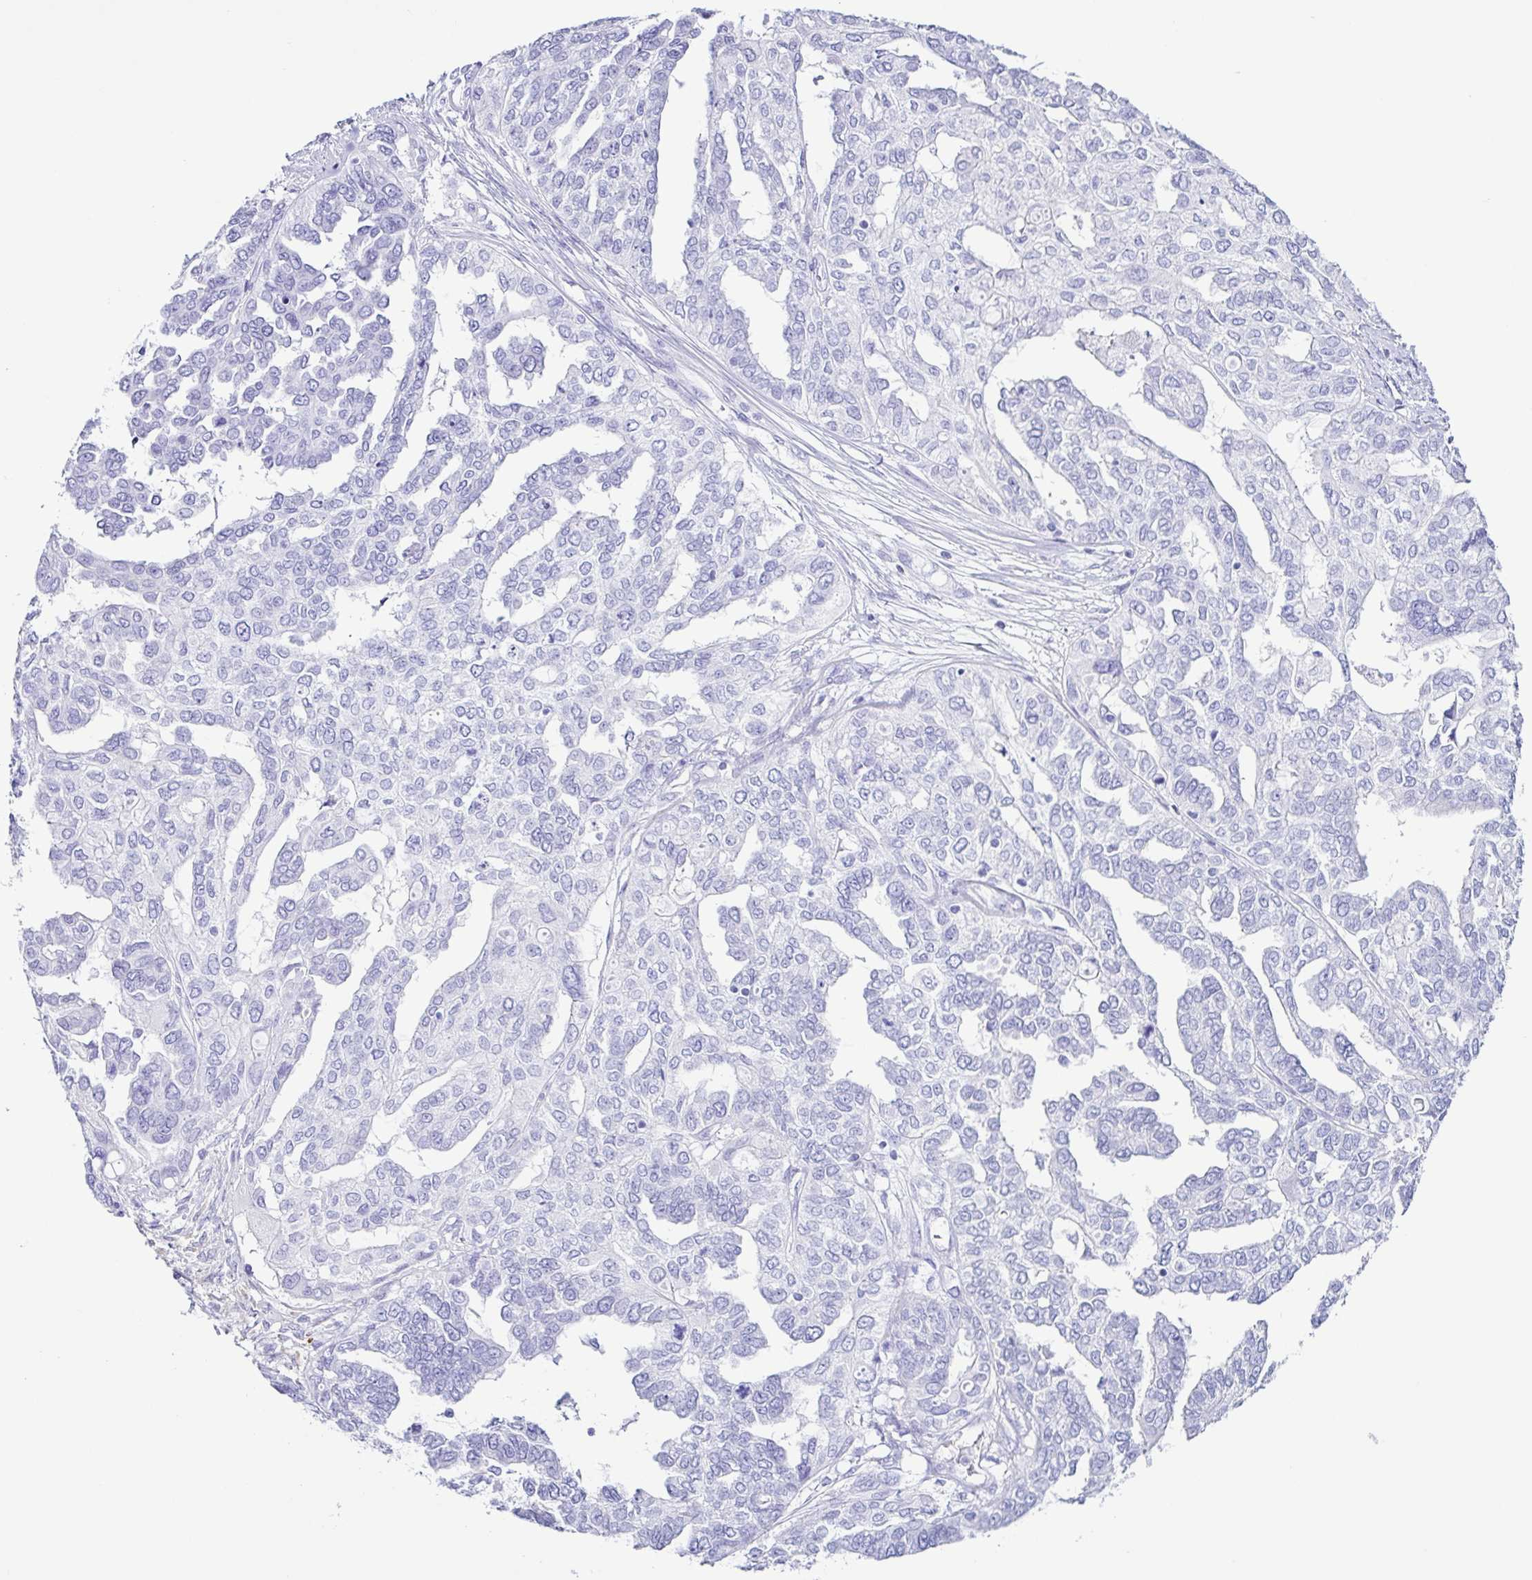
{"staining": {"intensity": "negative", "quantity": "none", "location": "none"}, "tissue": "ovarian cancer", "cell_type": "Tumor cells", "image_type": "cancer", "snomed": [{"axis": "morphology", "description": "Cystadenocarcinoma, serous, NOS"}, {"axis": "topography", "description": "Ovary"}], "caption": "IHC of human ovarian cancer (serous cystadenocarcinoma) exhibits no positivity in tumor cells.", "gene": "PIGF", "patient": {"sex": "female", "age": 53}}